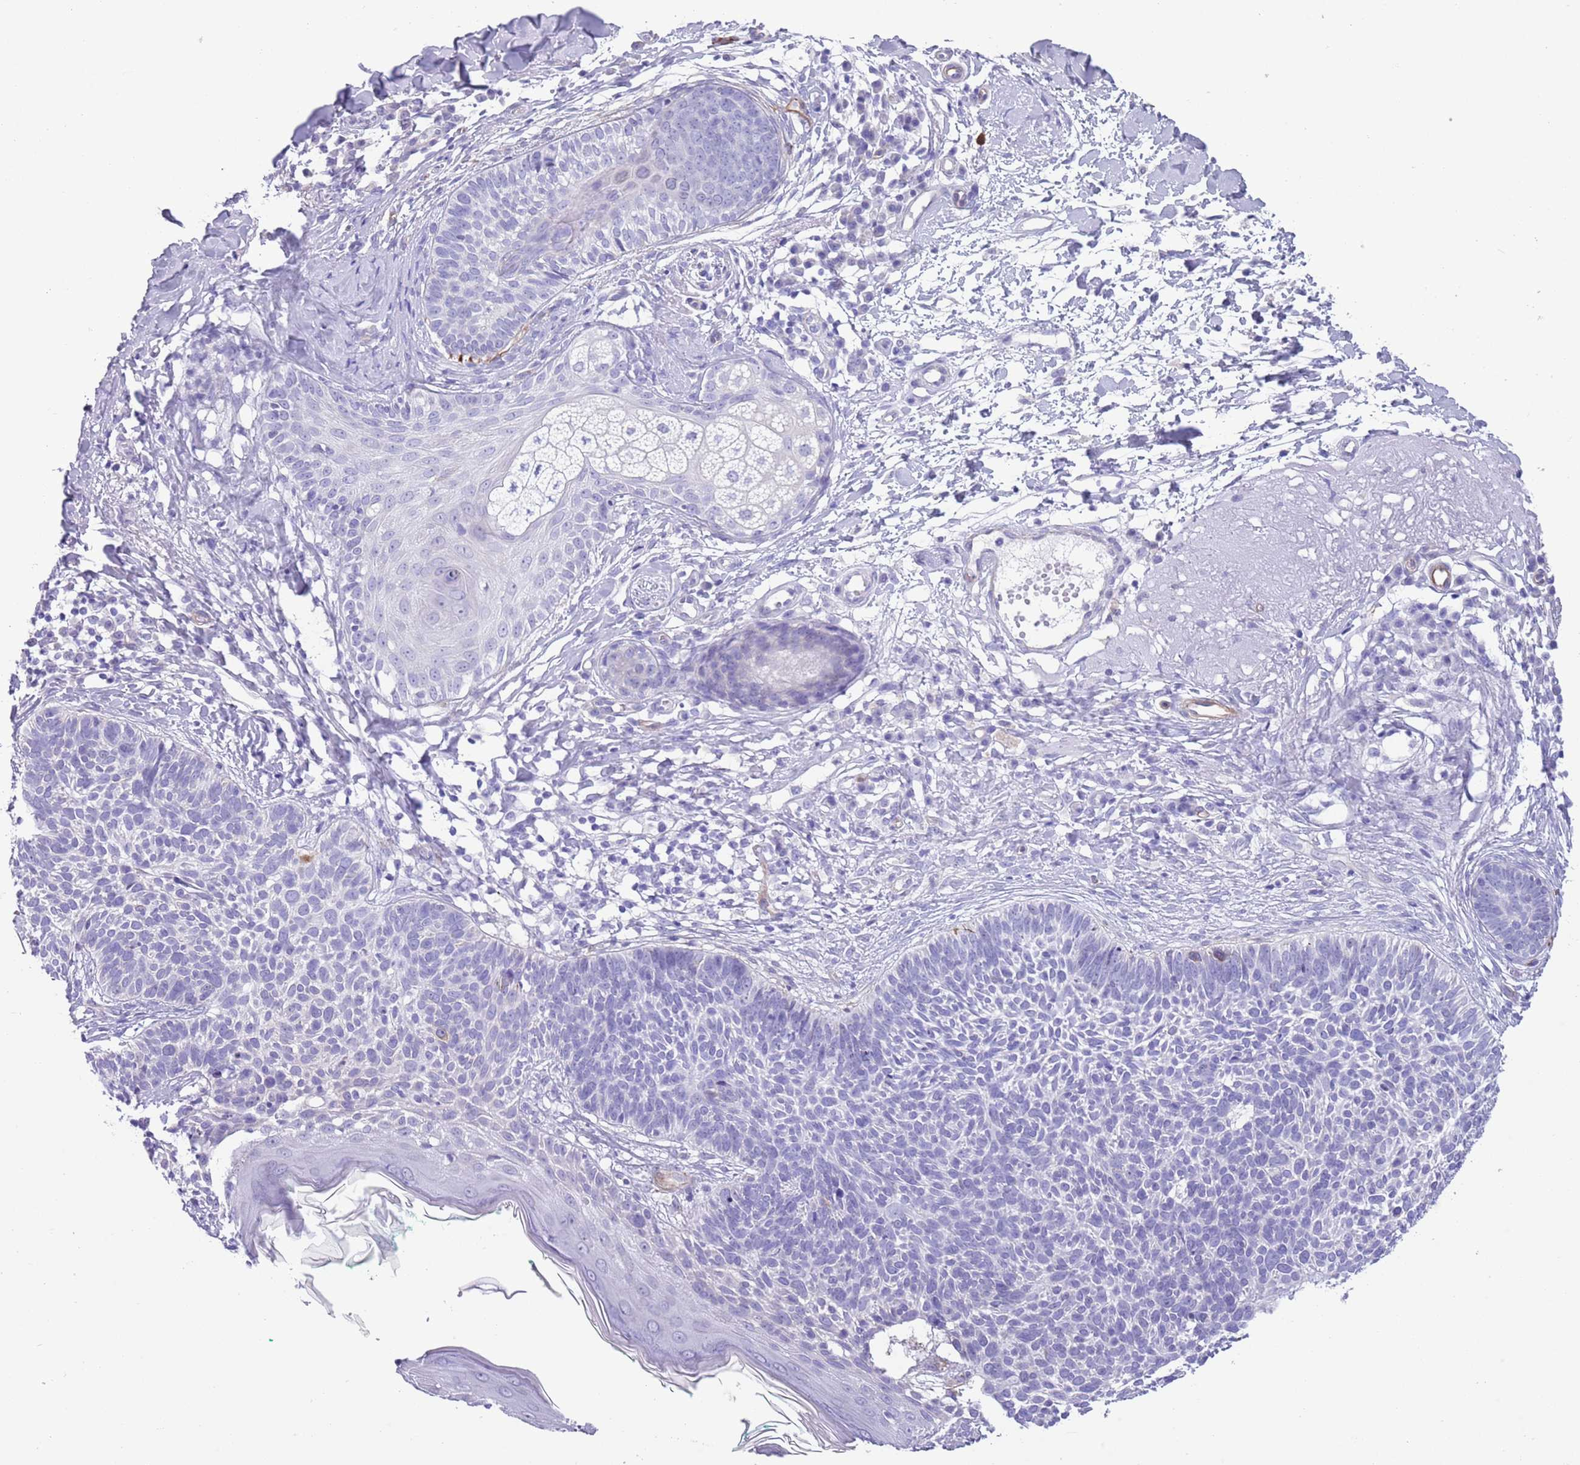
{"staining": {"intensity": "negative", "quantity": "none", "location": "none"}, "tissue": "skin cancer", "cell_type": "Tumor cells", "image_type": "cancer", "snomed": [{"axis": "morphology", "description": "Basal cell carcinoma"}, {"axis": "topography", "description": "Skin"}], "caption": "Immunohistochemistry histopathology image of neoplastic tissue: human basal cell carcinoma (skin) stained with DAB shows no significant protein positivity in tumor cells. Brightfield microscopy of immunohistochemistry (IHC) stained with DAB (brown) and hematoxylin (blue), captured at high magnification.", "gene": "TSGA13", "patient": {"sex": "male", "age": 72}}